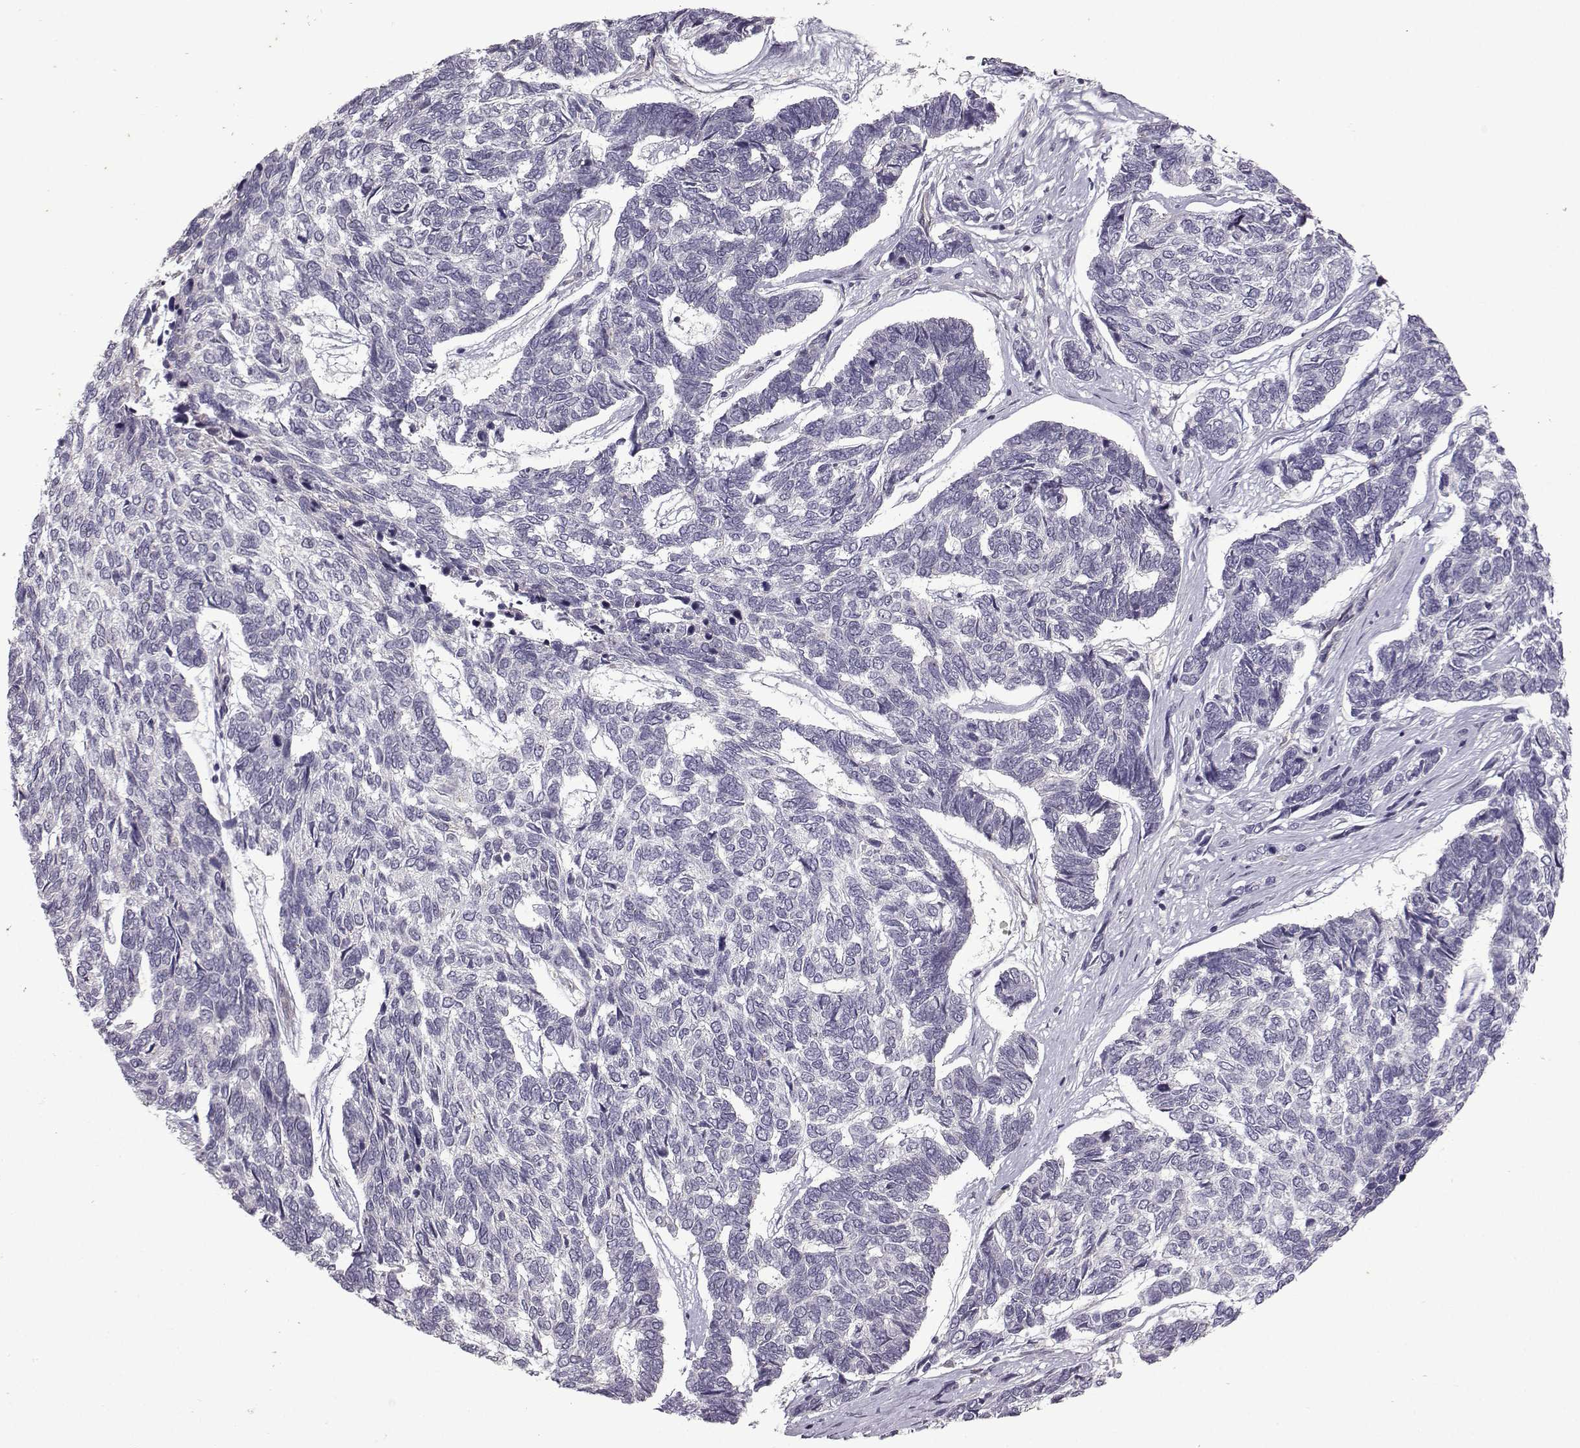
{"staining": {"intensity": "negative", "quantity": "none", "location": "none"}, "tissue": "skin cancer", "cell_type": "Tumor cells", "image_type": "cancer", "snomed": [{"axis": "morphology", "description": "Basal cell carcinoma"}, {"axis": "topography", "description": "Skin"}], "caption": "Immunohistochemistry (IHC) micrograph of neoplastic tissue: skin cancer (basal cell carcinoma) stained with DAB shows no significant protein staining in tumor cells. The staining is performed using DAB brown chromogen with nuclei counter-stained in using hematoxylin.", "gene": "OPRD1", "patient": {"sex": "female", "age": 65}}